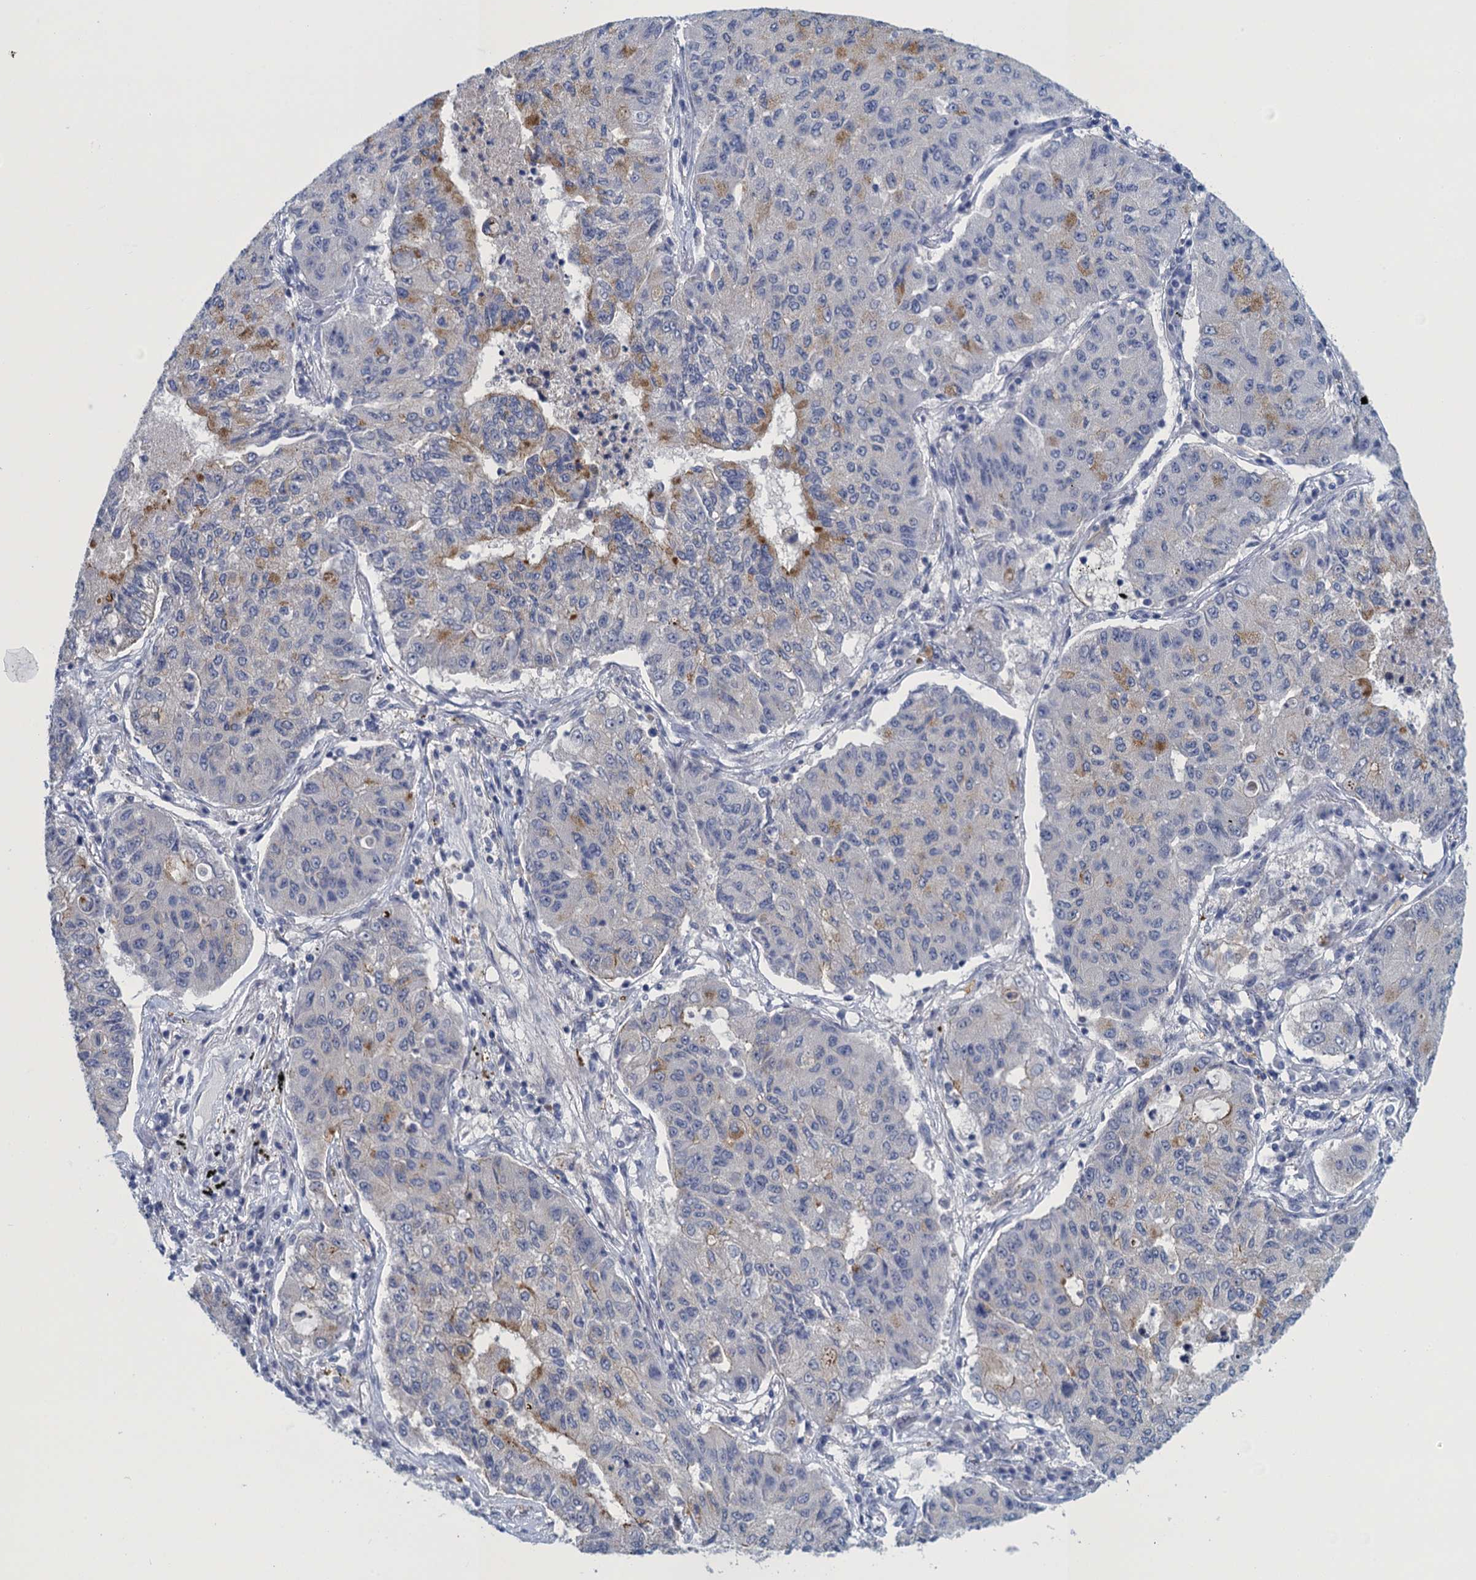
{"staining": {"intensity": "moderate", "quantity": "<25%", "location": "cytoplasmic/membranous"}, "tissue": "lung cancer", "cell_type": "Tumor cells", "image_type": "cancer", "snomed": [{"axis": "morphology", "description": "Squamous cell carcinoma, NOS"}, {"axis": "topography", "description": "Lung"}], "caption": "Immunohistochemistry of human lung cancer shows low levels of moderate cytoplasmic/membranous expression in approximately <25% of tumor cells.", "gene": "SCEL", "patient": {"sex": "male", "age": 74}}